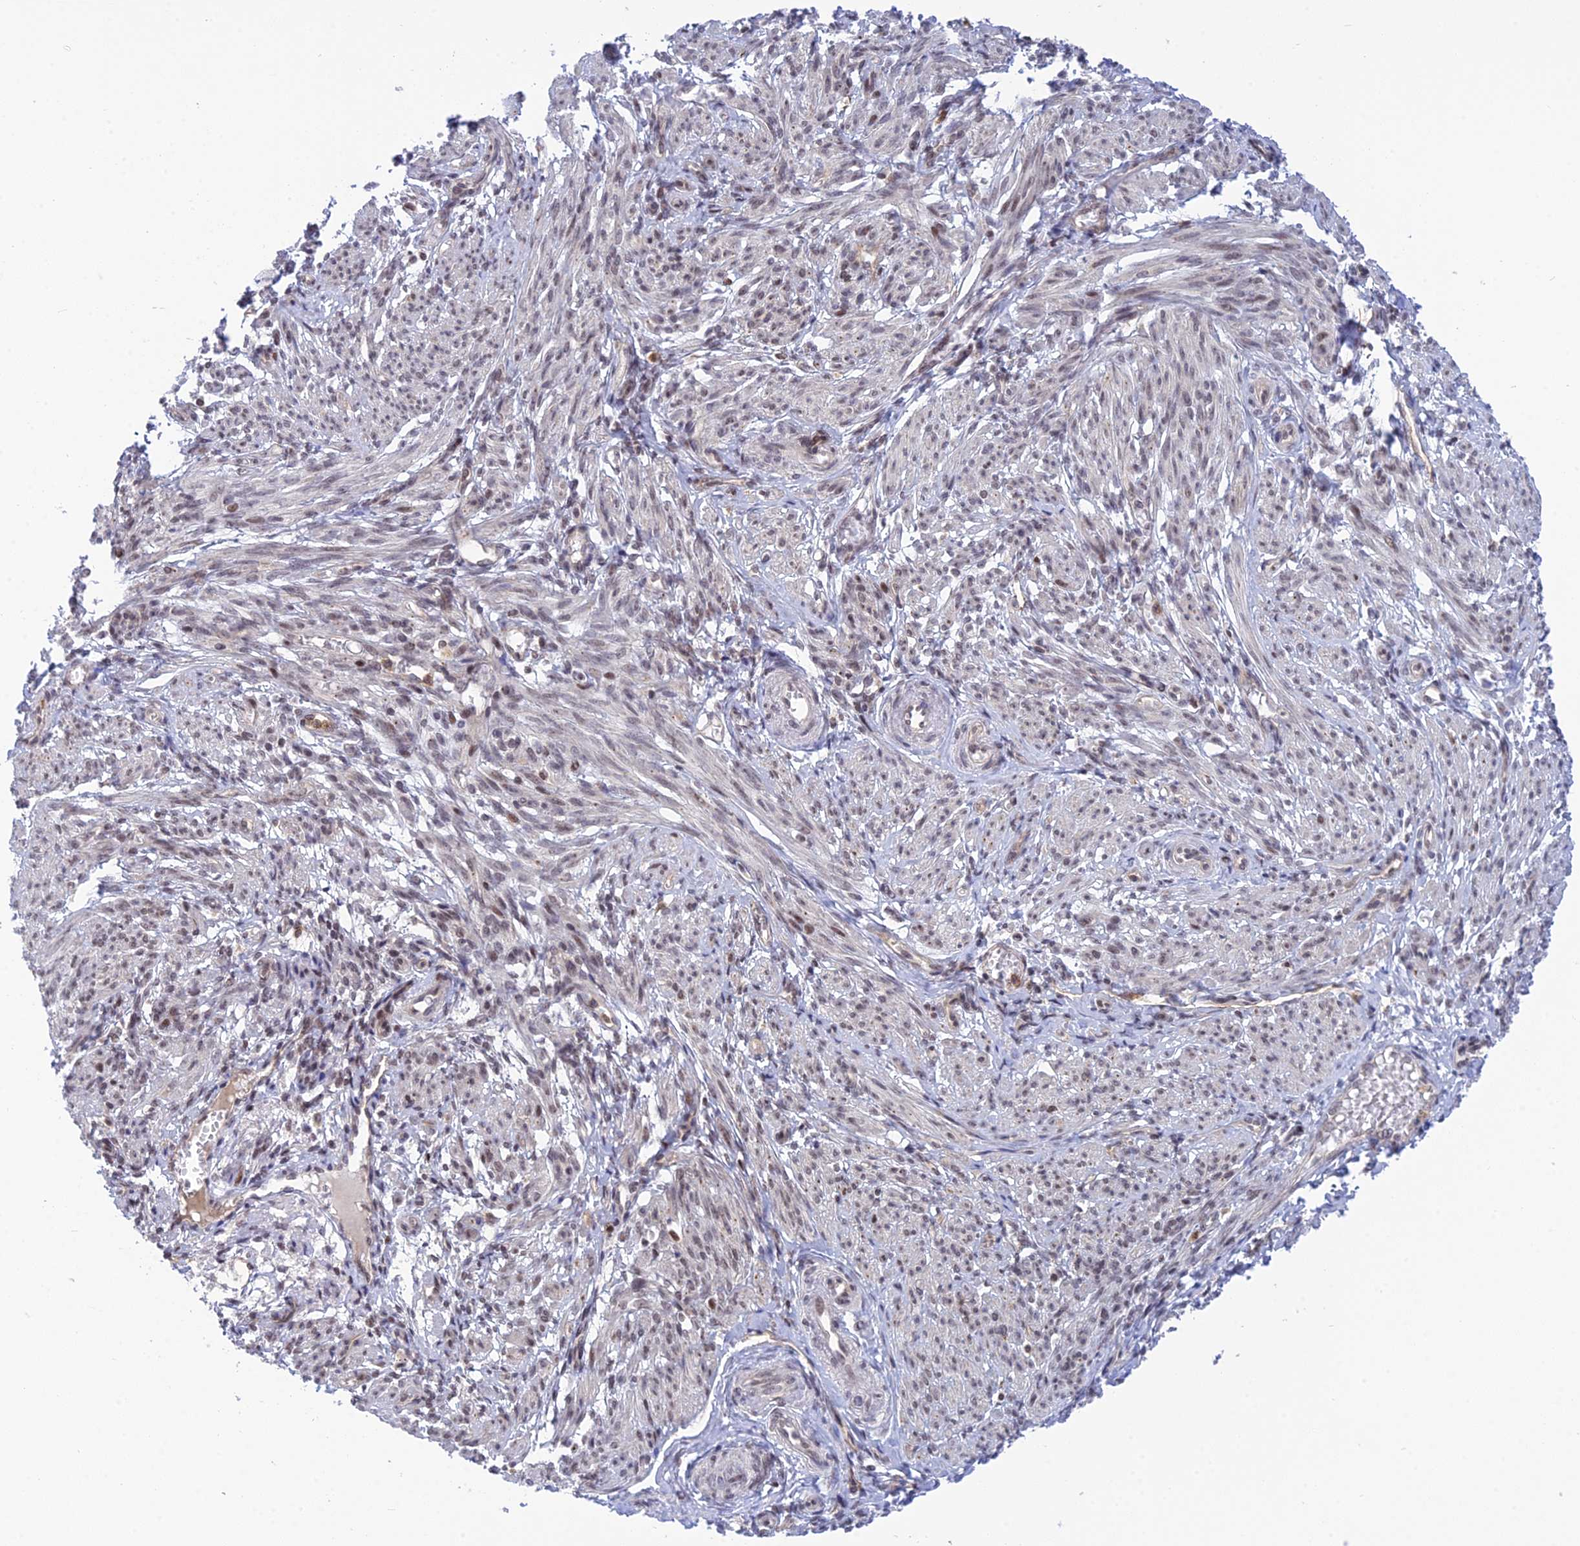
{"staining": {"intensity": "weak", "quantity": "25%-75%", "location": "nuclear"}, "tissue": "smooth muscle", "cell_type": "Smooth muscle cells", "image_type": "normal", "snomed": [{"axis": "morphology", "description": "Normal tissue, NOS"}, {"axis": "topography", "description": "Smooth muscle"}], "caption": "Immunohistochemistry (IHC) image of unremarkable smooth muscle: human smooth muscle stained using IHC displays low levels of weak protein expression localized specifically in the nuclear of smooth muscle cells, appearing as a nuclear brown color.", "gene": "TCEA1", "patient": {"sex": "female", "age": 39}}